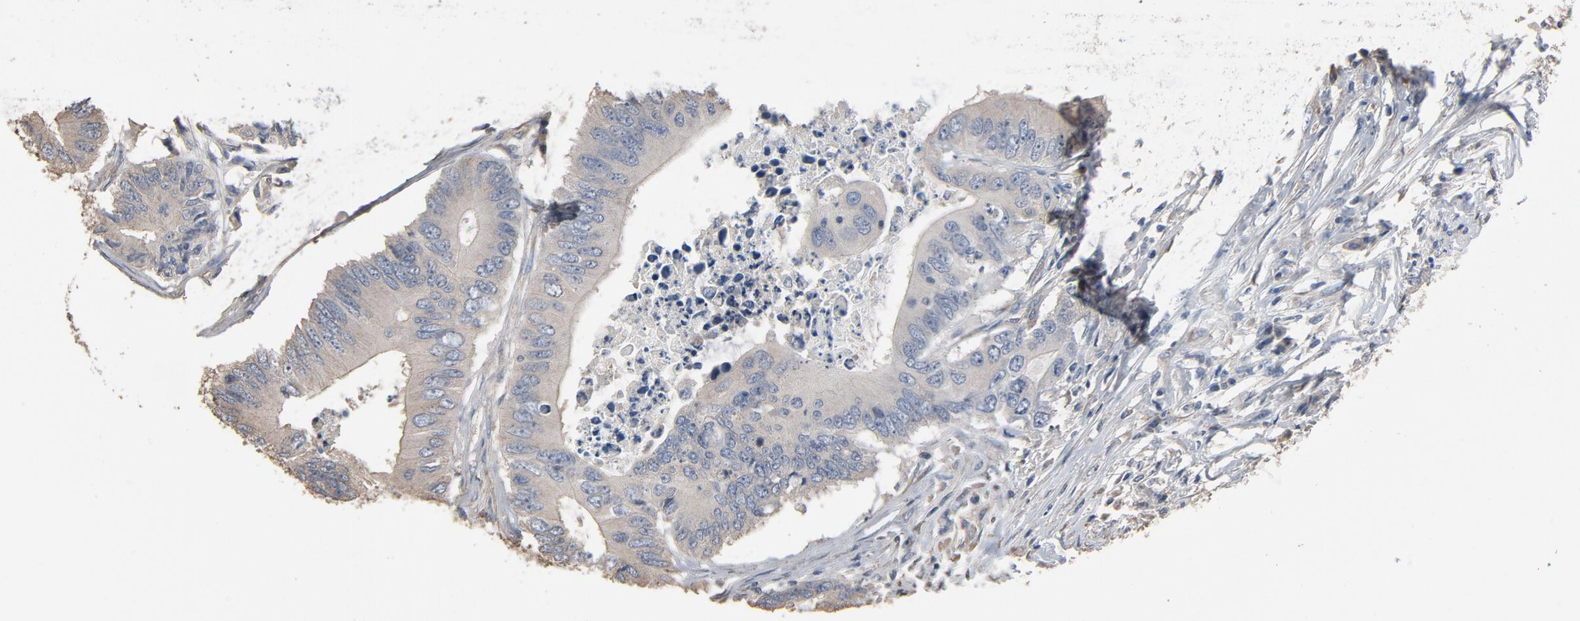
{"staining": {"intensity": "negative", "quantity": "none", "location": "none"}, "tissue": "colorectal cancer", "cell_type": "Tumor cells", "image_type": "cancer", "snomed": [{"axis": "morphology", "description": "Adenocarcinoma, NOS"}, {"axis": "topography", "description": "Colon"}], "caption": "Photomicrograph shows no protein positivity in tumor cells of colorectal cancer (adenocarcinoma) tissue.", "gene": "SOX6", "patient": {"sex": "male", "age": 71}}